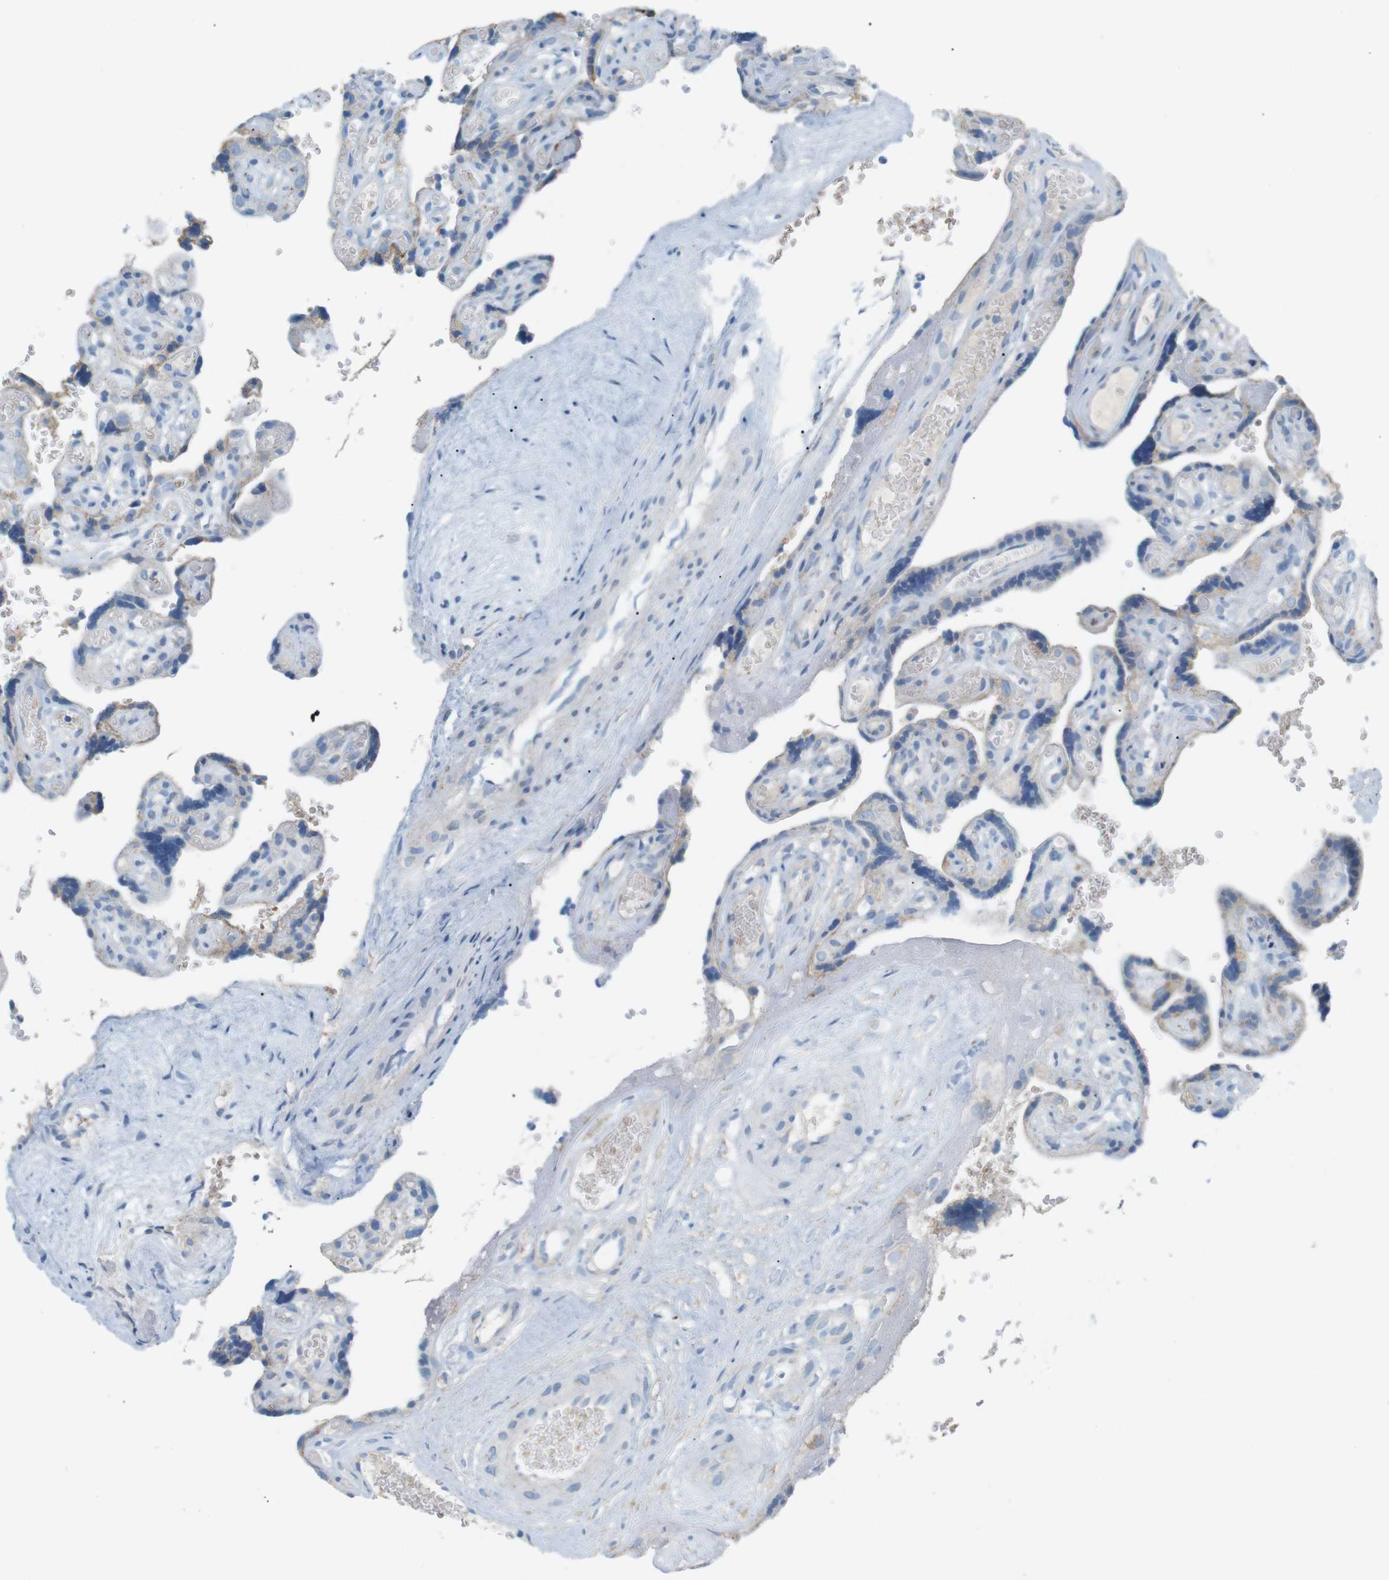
{"staining": {"intensity": "strong", "quantity": "25%-75%", "location": "cytoplasmic/membranous"}, "tissue": "placenta", "cell_type": "Decidual cells", "image_type": "normal", "snomed": [{"axis": "morphology", "description": "Normal tissue, NOS"}, {"axis": "topography", "description": "Placenta"}], "caption": "Protein staining by immunohistochemistry shows strong cytoplasmic/membranous staining in about 25%-75% of decidual cells in benign placenta.", "gene": "VAMP1", "patient": {"sex": "female", "age": 30}}